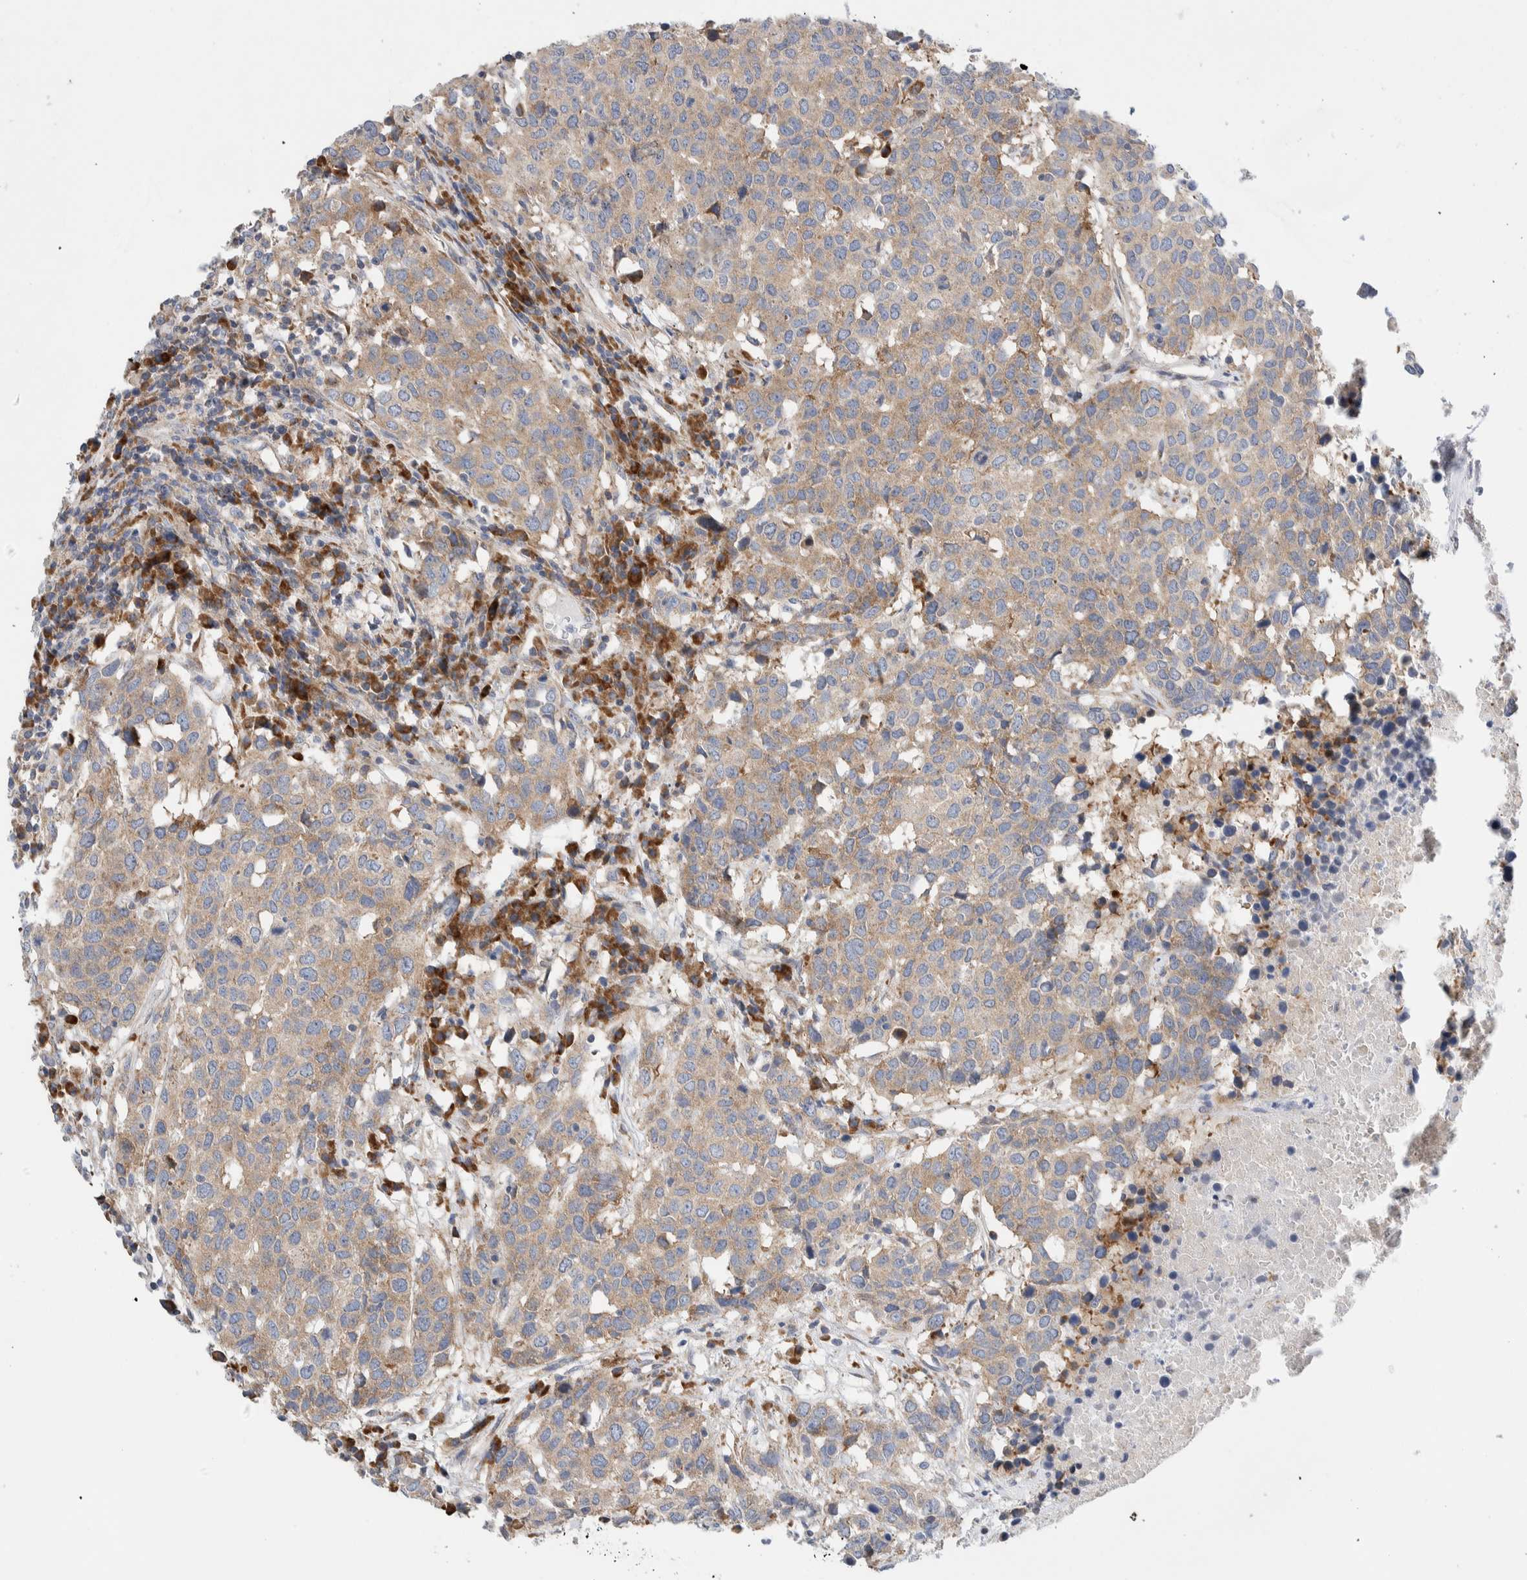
{"staining": {"intensity": "moderate", "quantity": ">75%", "location": "cytoplasmic/membranous"}, "tissue": "head and neck cancer", "cell_type": "Tumor cells", "image_type": "cancer", "snomed": [{"axis": "morphology", "description": "Squamous cell carcinoma, NOS"}, {"axis": "topography", "description": "Head-Neck"}], "caption": "High-magnification brightfield microscopy of head and neck cancer (squamous cell carcinoma) stained with DAB (3,3'-diaminobenzidine) (brown) and counterstained with hematoxylin (blue). tumor cells exhibit moderate cytoplasmic/membranous expression is seen in approximately>75% of cells. (Brightfield microscopy of DAB IHC at high magnification).", "gene": "RACK1", "patient": {"sex": "male", "age": 66}}